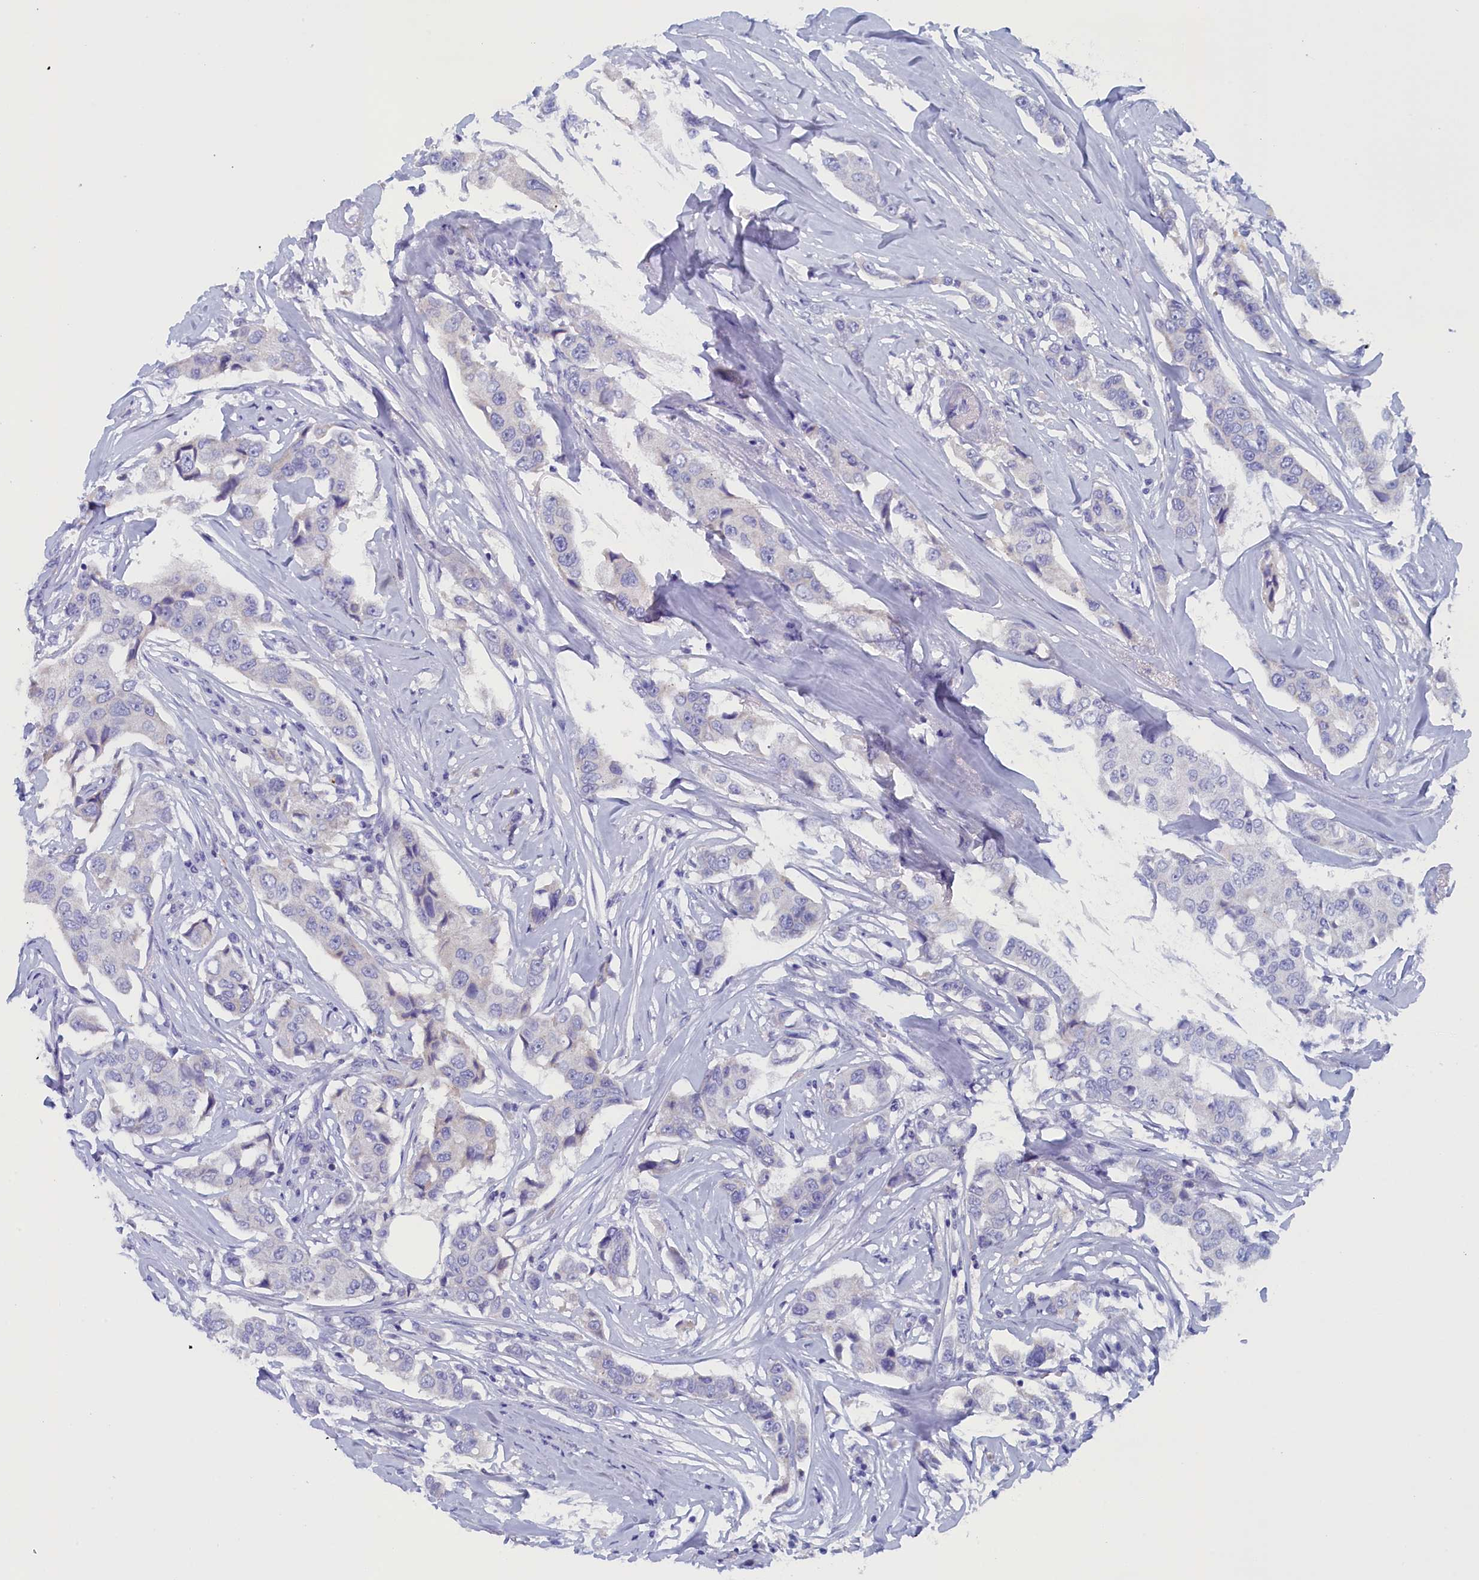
{"staining": {"intensity": "negative", "quantity": "none", "location": "none"}, "tissue": "breast cancer", "cell_type": "Tumor cells", "image_type": "cancer", "snomed": [{"axis": "morphology", "description": "Duct carcinoma"}, {"axis": "topography", "description": "Breast"}], "caption": "High power microscopy micrograph of an immunohistochemistry (IHC) micrograph of breast infiltrating ductal carcinoma, revealing no significant expression in tumor cells.", "gene": "ANKRD2", "patient": {"sex": "female", "age": 80}}